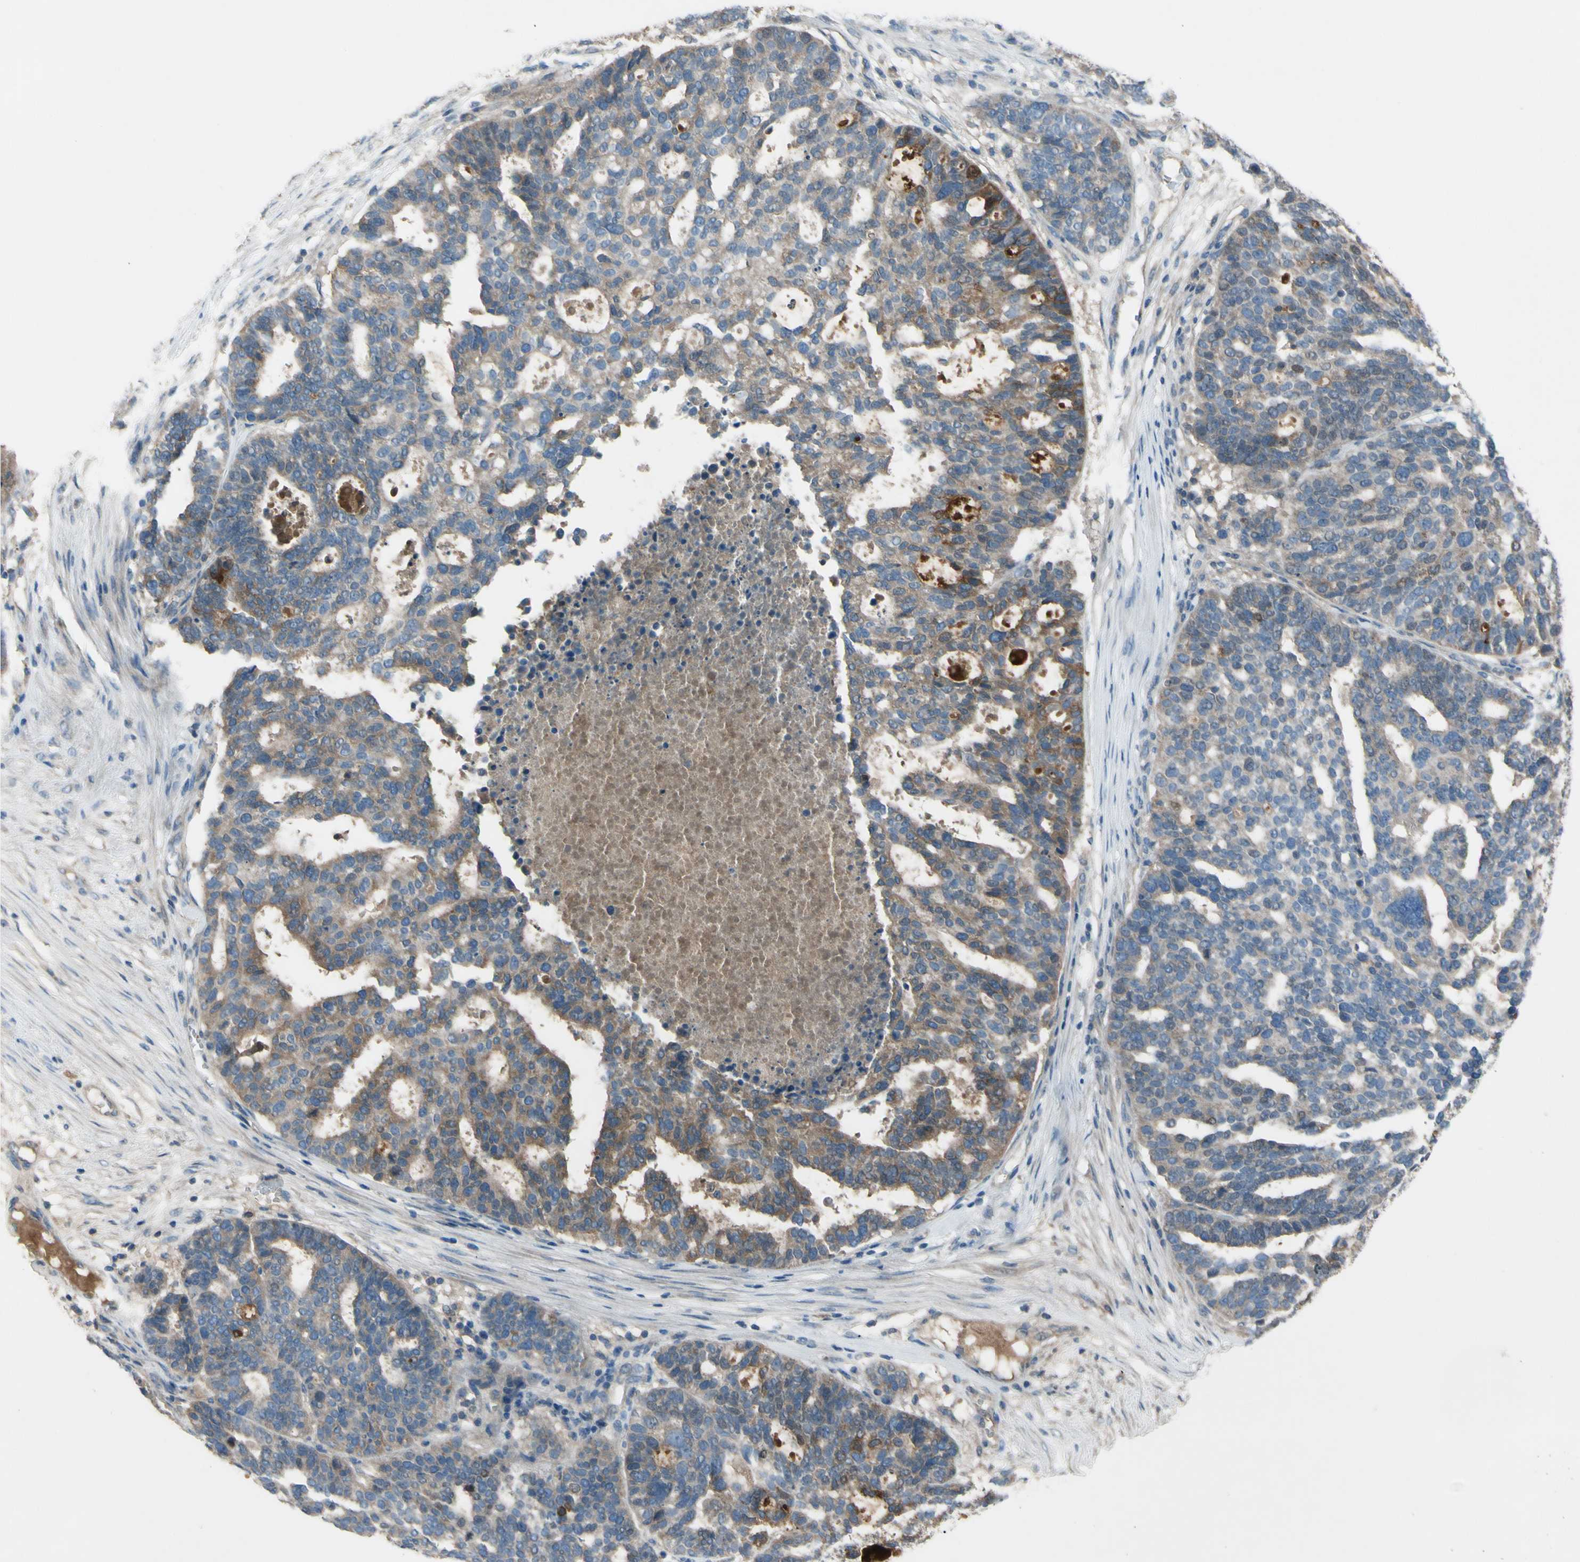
{"staining": {"intensity": "moderate", "quantity": "25%-75%", "location": "cytoplasmic/membranous"}, "tissue": "ovarian cancer", "cell_type": "Tumor cells", "image_type": "cancer", "snomed": [{"axis": "morphology", "description": "Cystadenocarcinoma, serous, NOS"}, {"axis": "topography", "description": "Ovary"}], "caption": "Protein expression analysis of human ovarian cancer reveals moderate cytoplasmic/membranous expression in about 25%-75% of tumor cells.", "gene": "ATRN", "patient": {"sex": "female", "age": 59}}